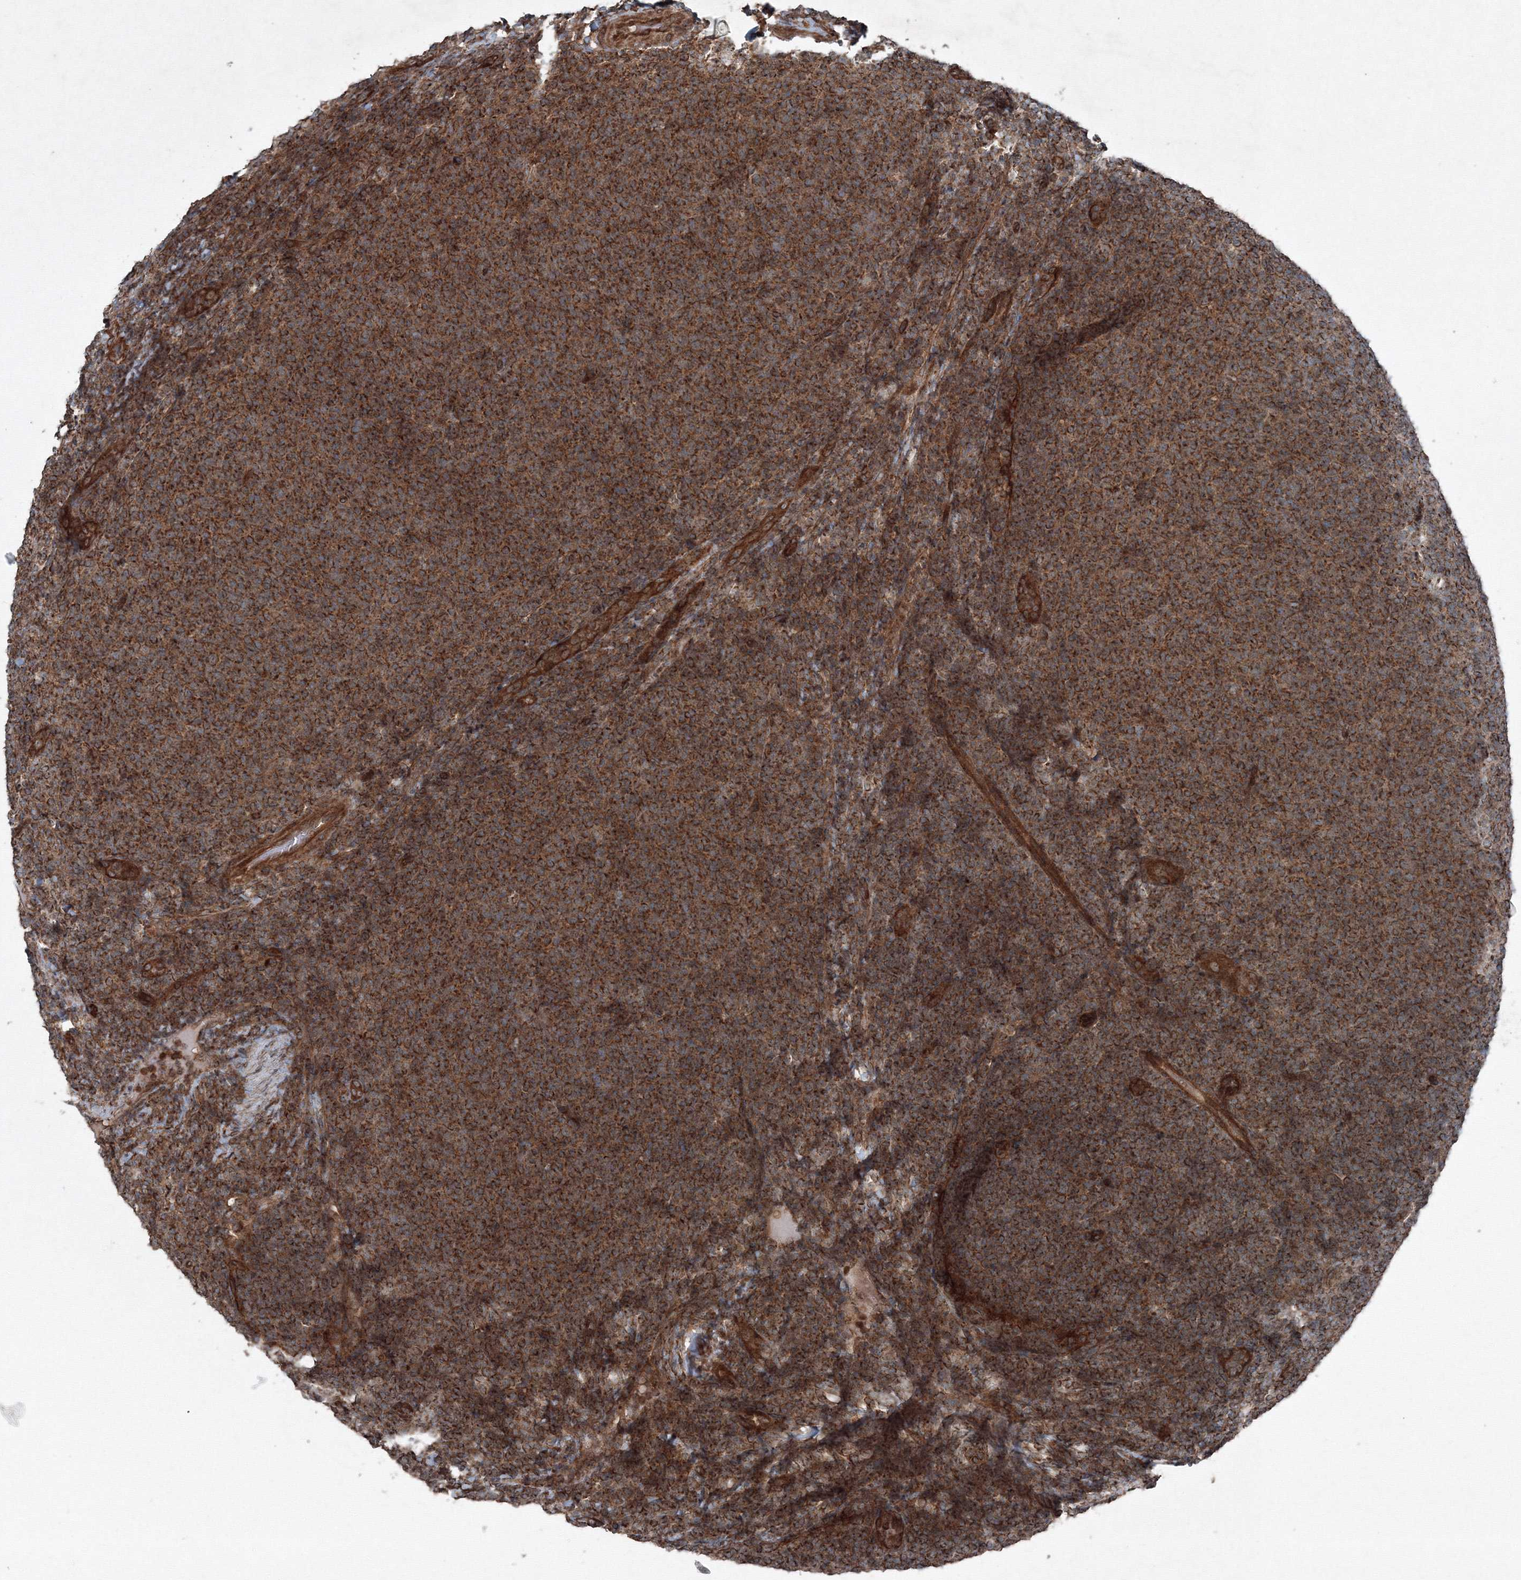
{"staining": {"intensity": "strong", "quantity": ">75%", "location": "cytoplasmic/membranous"}, "tissue": "lymphoma", "cell_type": "Tumor cells", "image_type": "cancer", "snomed": [{"axis": "morphology", "description": "Malignant lymphoma, non-Hodgkin's type, Low grade"}, {"axis": "topography", "description": "Lymph node"}], "caption": "This is a photomicrograph of IHC staining of low-grade malignant lymphoma, non-Hodgkin's type, which shows strong expression in the cytoplasmic/membranous of tumor cells.", "gene": "COPS7B", "patient": {"sex": "male", "age": 66}}